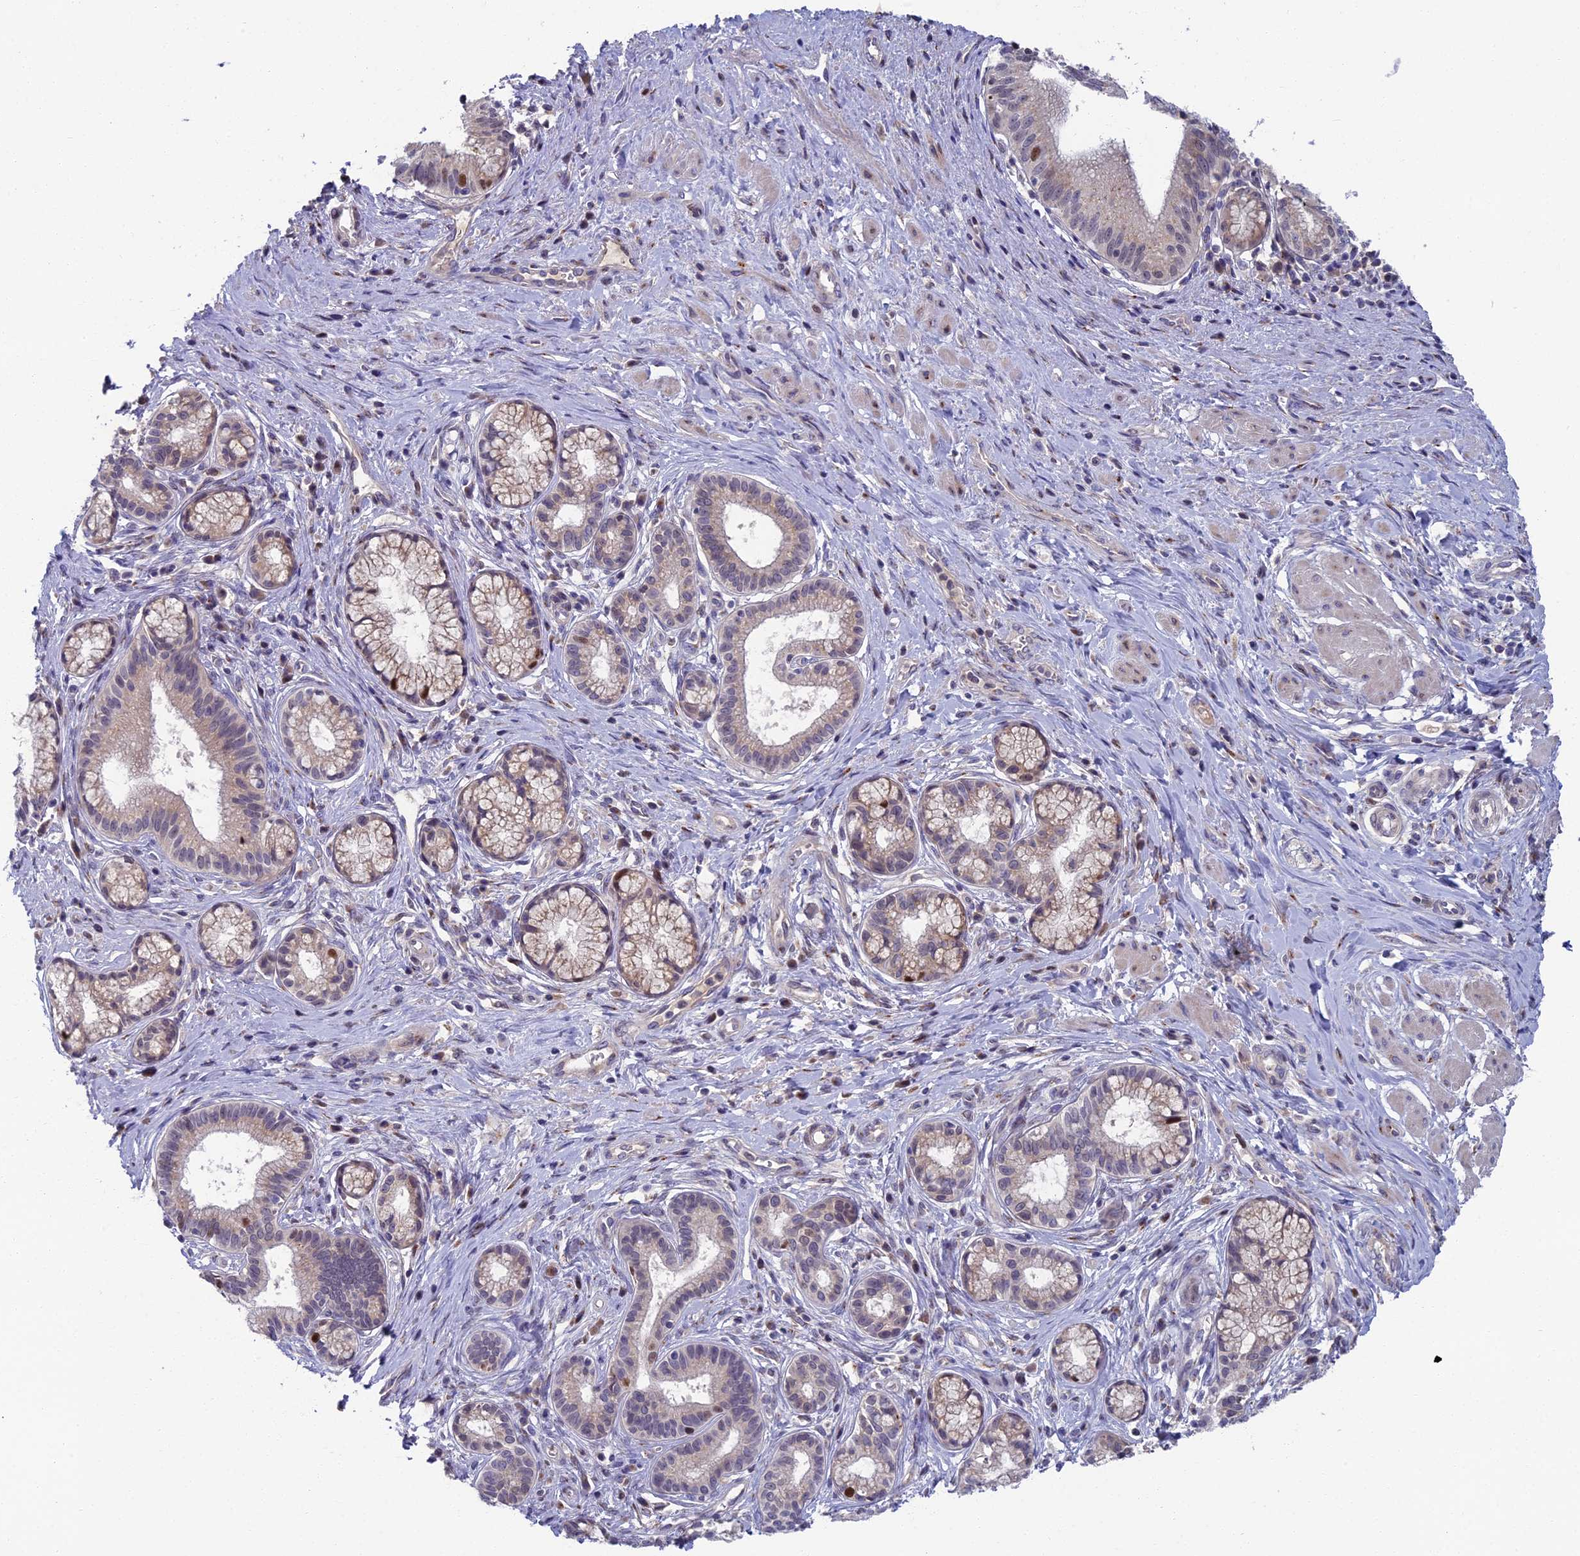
{"staining": {"intensity": "weak", "quantity": "25%-75%", "location": "cytoplasmic/membranous"}, "tissue": "pancreatic cancer", "cell_type": "Tumor cells", "image_type": "cancer", "snomed": [{"axis": "morphology", "description": "Adenocarcinoma, NOS"}, {"axis": "topography", "description": "Pancreas"}], "caption": "This image shows immunohistochemistry staining of adenocarcinoma (pancreatic), with low weak cytoplasmic/membranous staining in approximately 25%-75% of tumor cells.", "gene": "LIG1", "patient": {"sex": "male", "age": 72}}